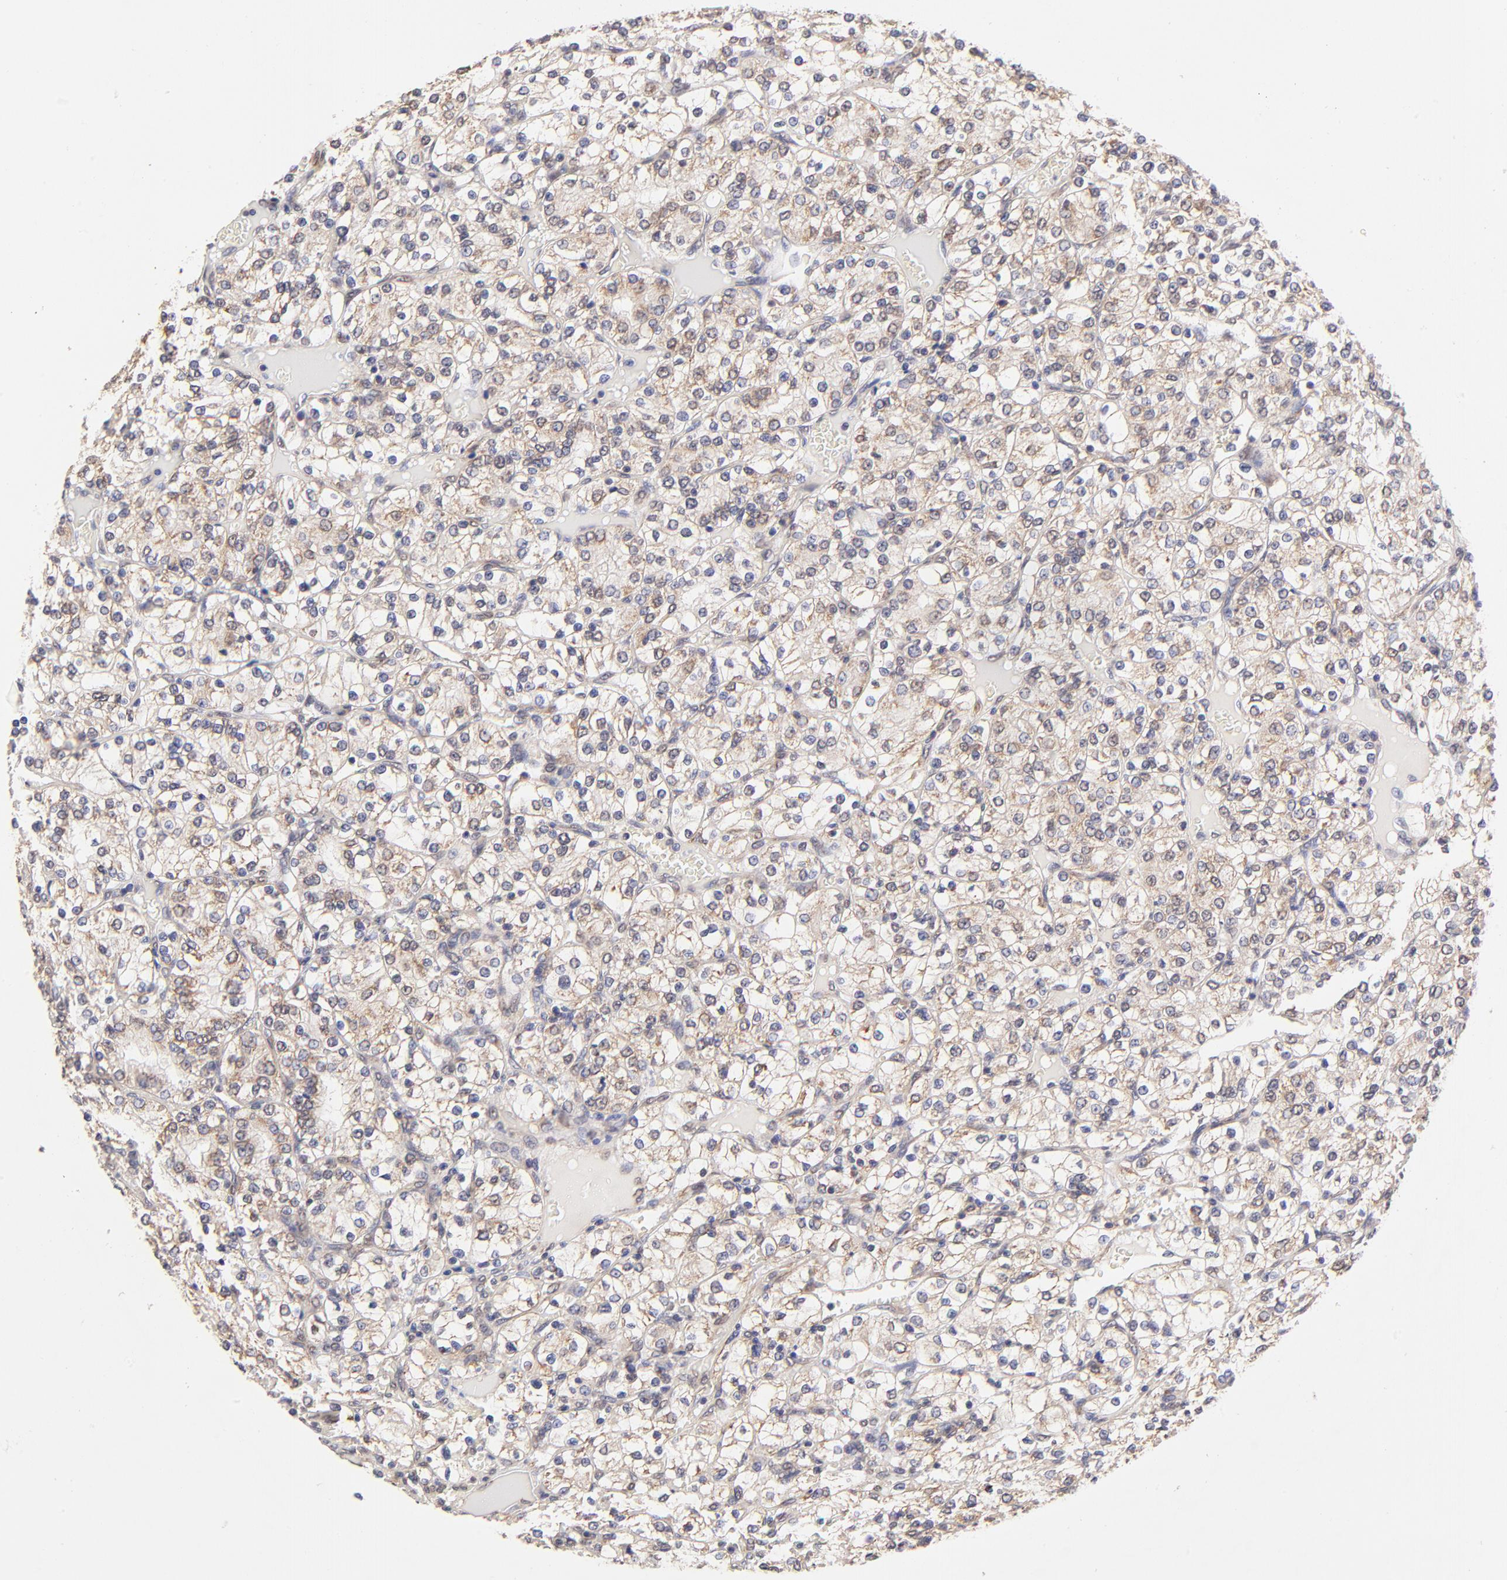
{"staining": {"intensity": "weak", "quantity": "25%-75%", "location": "cytoplasmic/membranous"}, "tissue": "renal cancer", "cell_type": "Tumor cells", "image_type": "cancer", "snomed": [{"axis": "morphology", "description": "Adenocarcinoma, NOS"}, {"axis": "topography", "description": "Kidney"}], "caption": "Tumor cells demonstrate low levels of weak cytoplasmic/membranous expression in approximately 25%-75% of cells in human renal cancer. The protein is shown in brown color, while the nuclei are stained blue.", "gene": "UBE2H", "patient": {"sex": "female", "age": 62}}